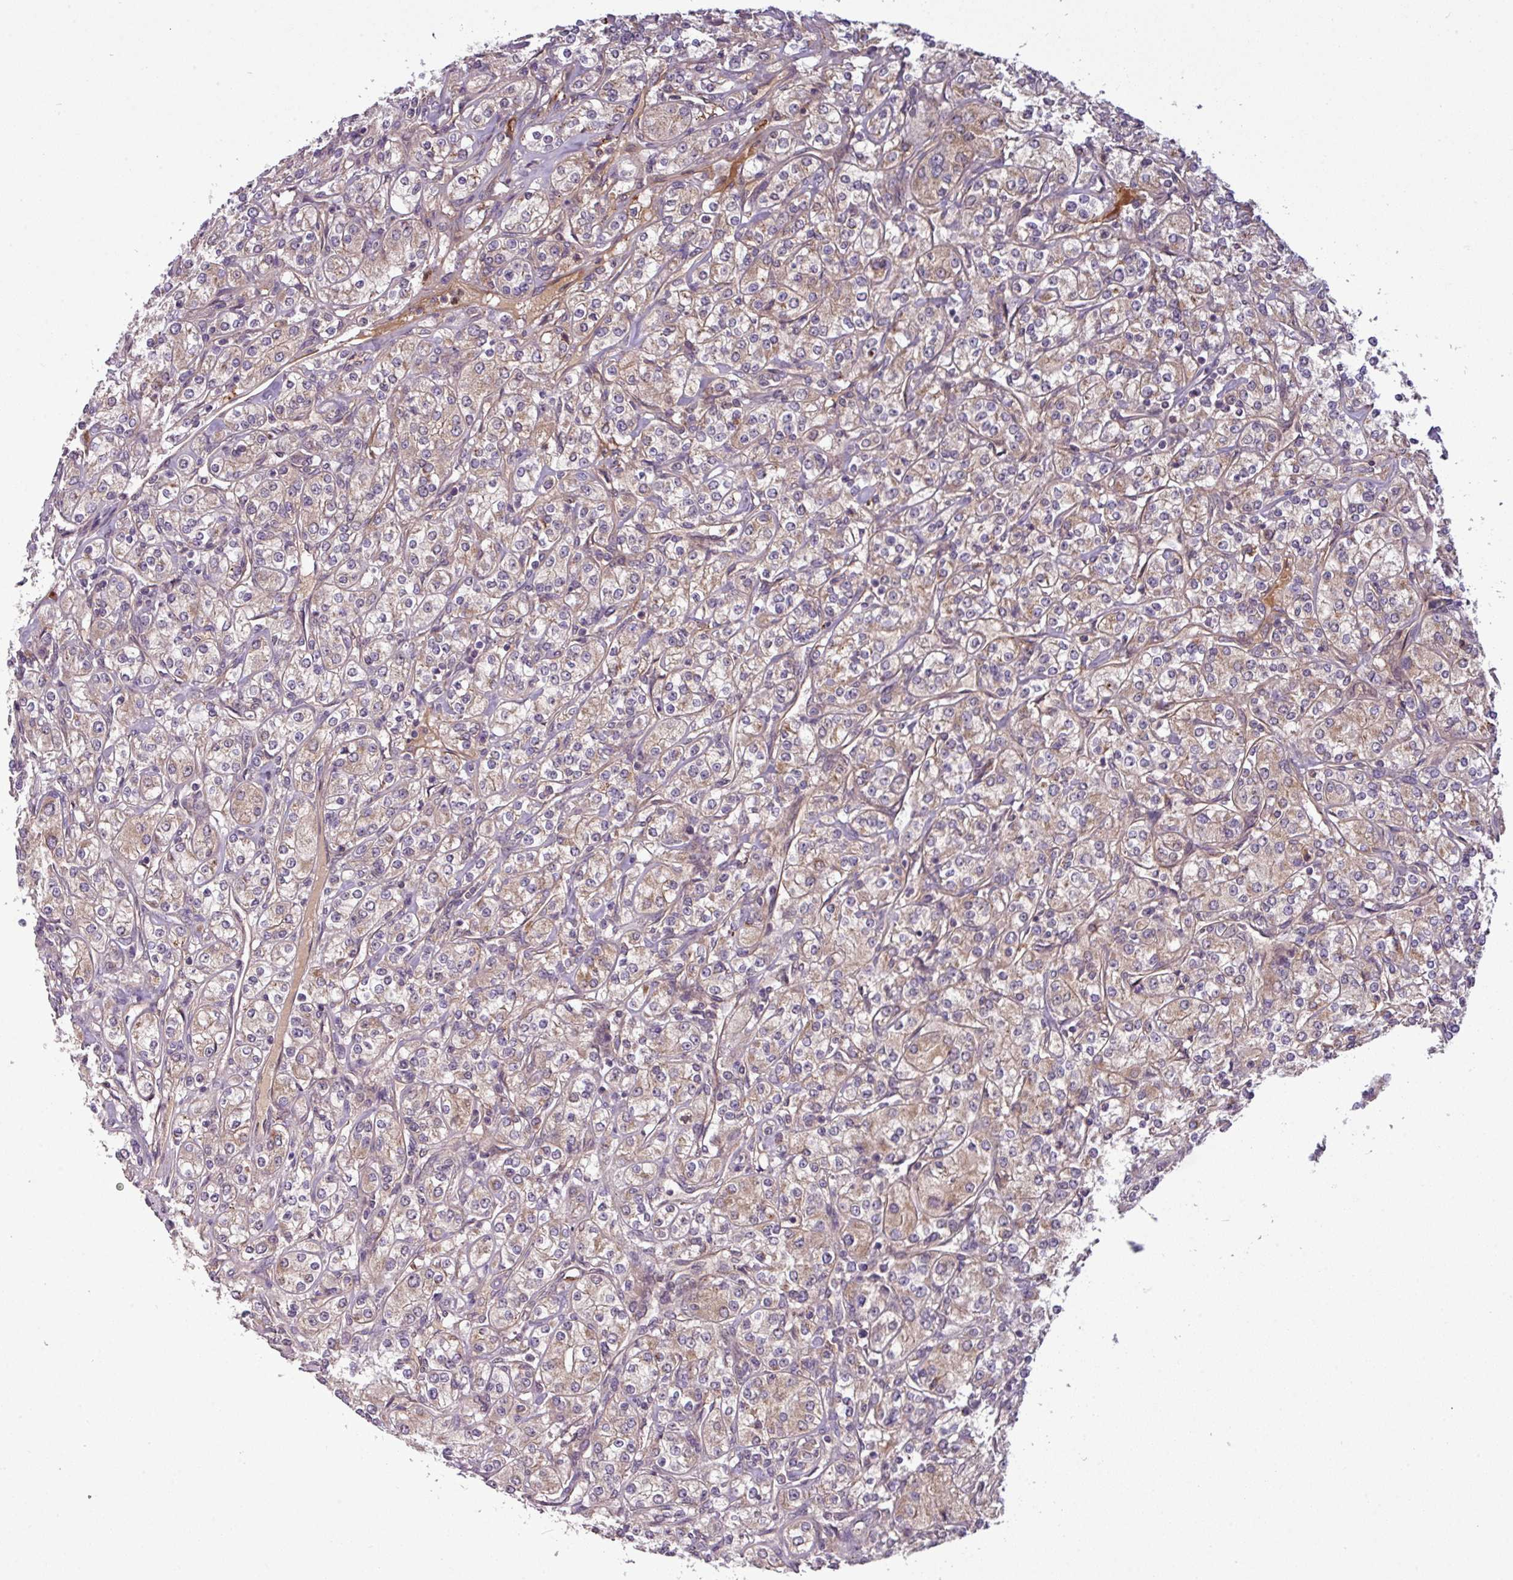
{"staining": {"intensity": "moderate", "quantity": ">75%", "location": "cytoplasmic/membranous"}, "tissue": "renal cancer", "cell_type": "Tumor cells", "image_type": "cancer", "snomed": [{"axis": "morphology", "description": "Adenocarcinoma, NOS"}, {"axis": "topography", "description": "Kidney"}], "caption": "Moderate cytoplasmic/membranous protein positivity is appreciated in approximately >75% of tumor cells in adenocarcinoma (renal). (brown staining indicates protein expression, while blue staining denotes nuclei).", "gene": "PAPLN", "patient": {"sex": "male", "age": 77}}